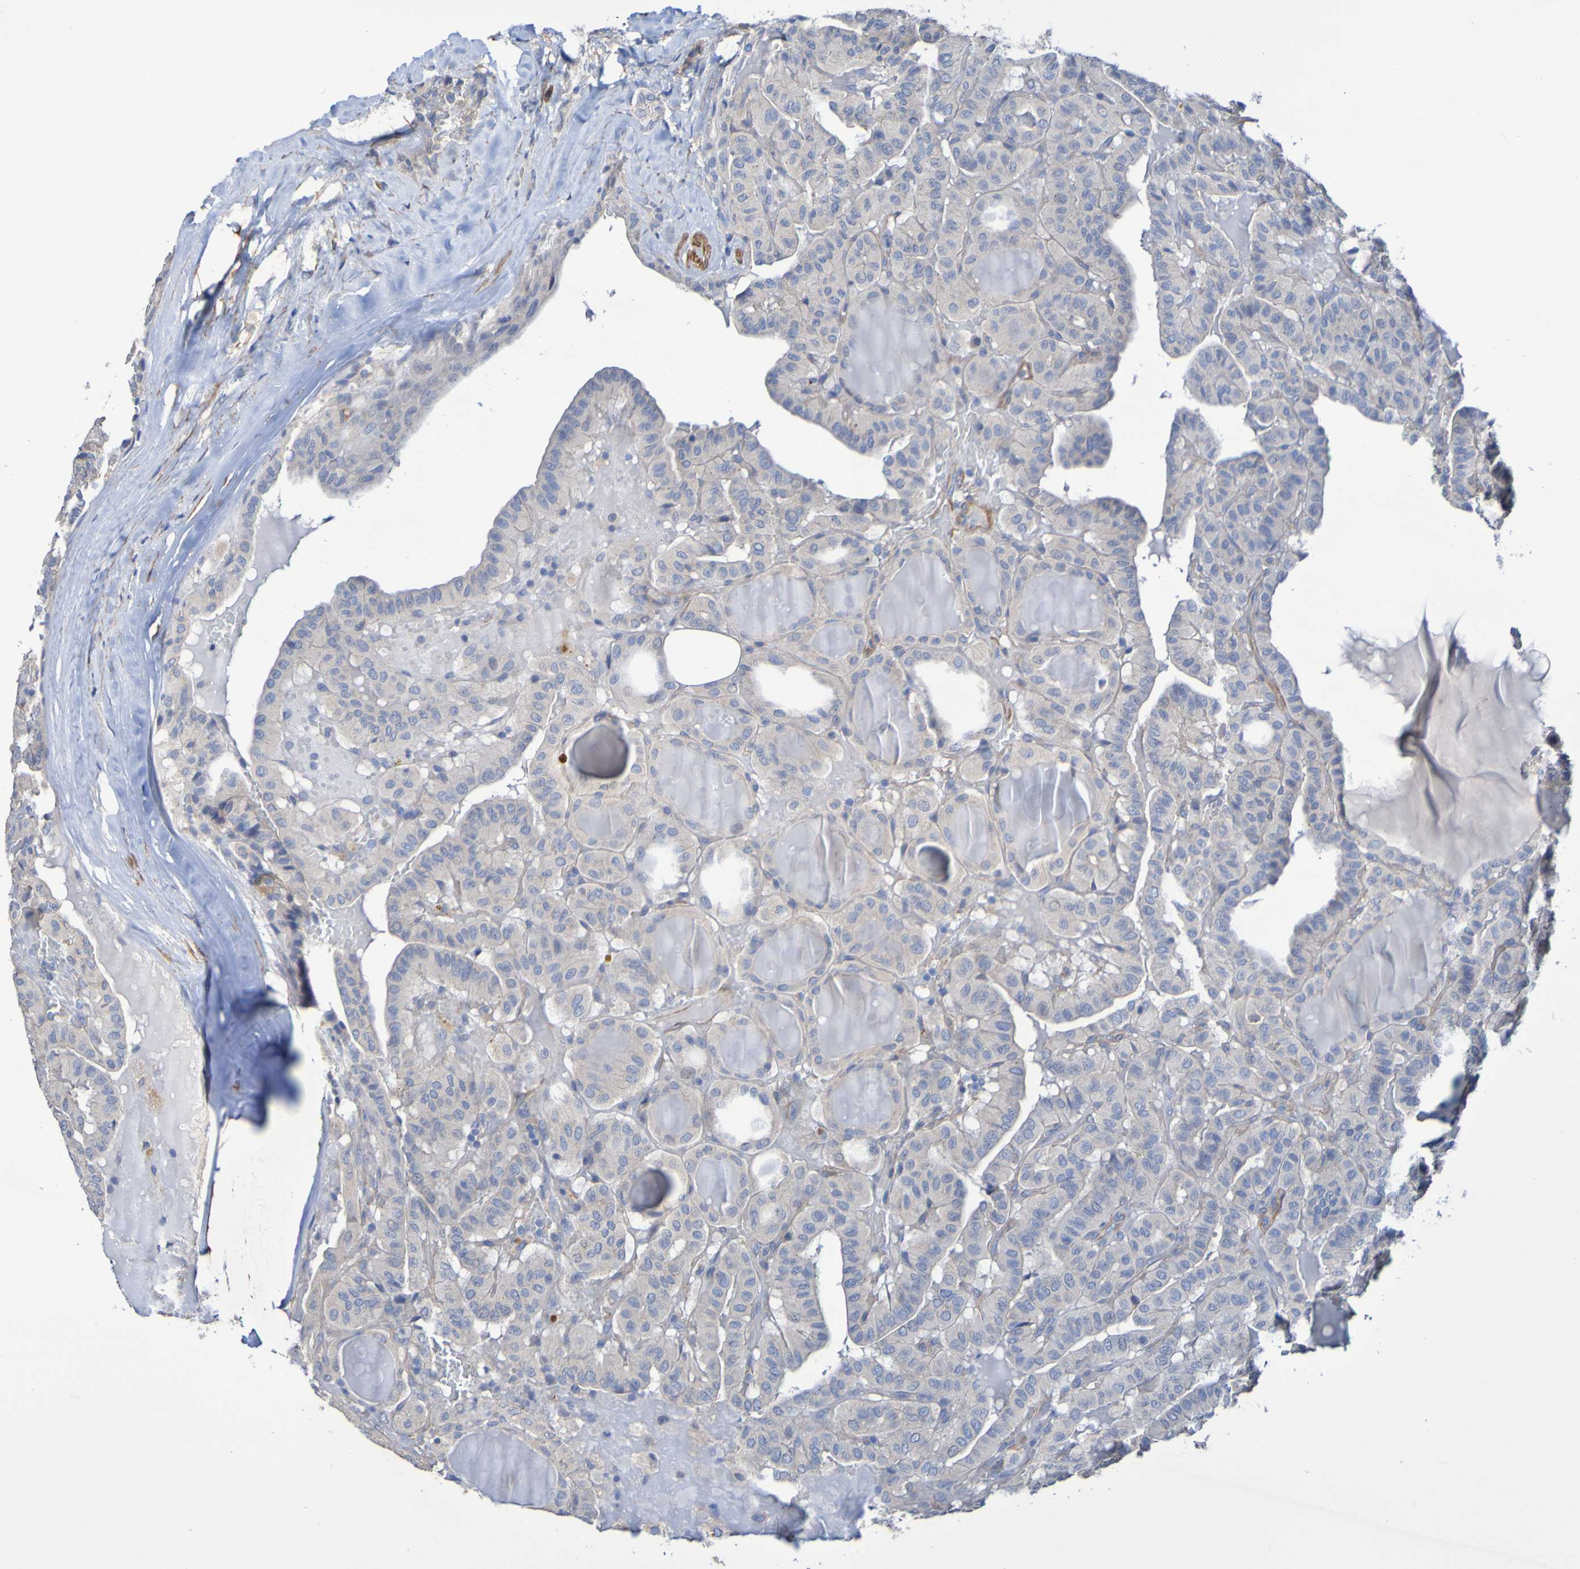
{"staining": {"intensity": "weak", "quantity": ">75%", "location": "cytoplasmic/membranous"}, "tissue": "head and neck cancer", "cell_type": "Tumor cells", "image_type": "cancer", "snomed": [{"axis": "morphology", "description": "Squamous cell carcinoma, NOS"}, {"axis": "topography", "description": "Oral tissue"}, {"axis": "topography", "description": "Head-Neck"}], "caption": "Immunohistochemical staining of human head and neck squamous cell carcinoma demonstrates weak cytoplasmic/membranous protein expression in approximately >75% of tumor cells.", "gene": "SRPRB", "patient": {"sex": "female", "age": 50}}